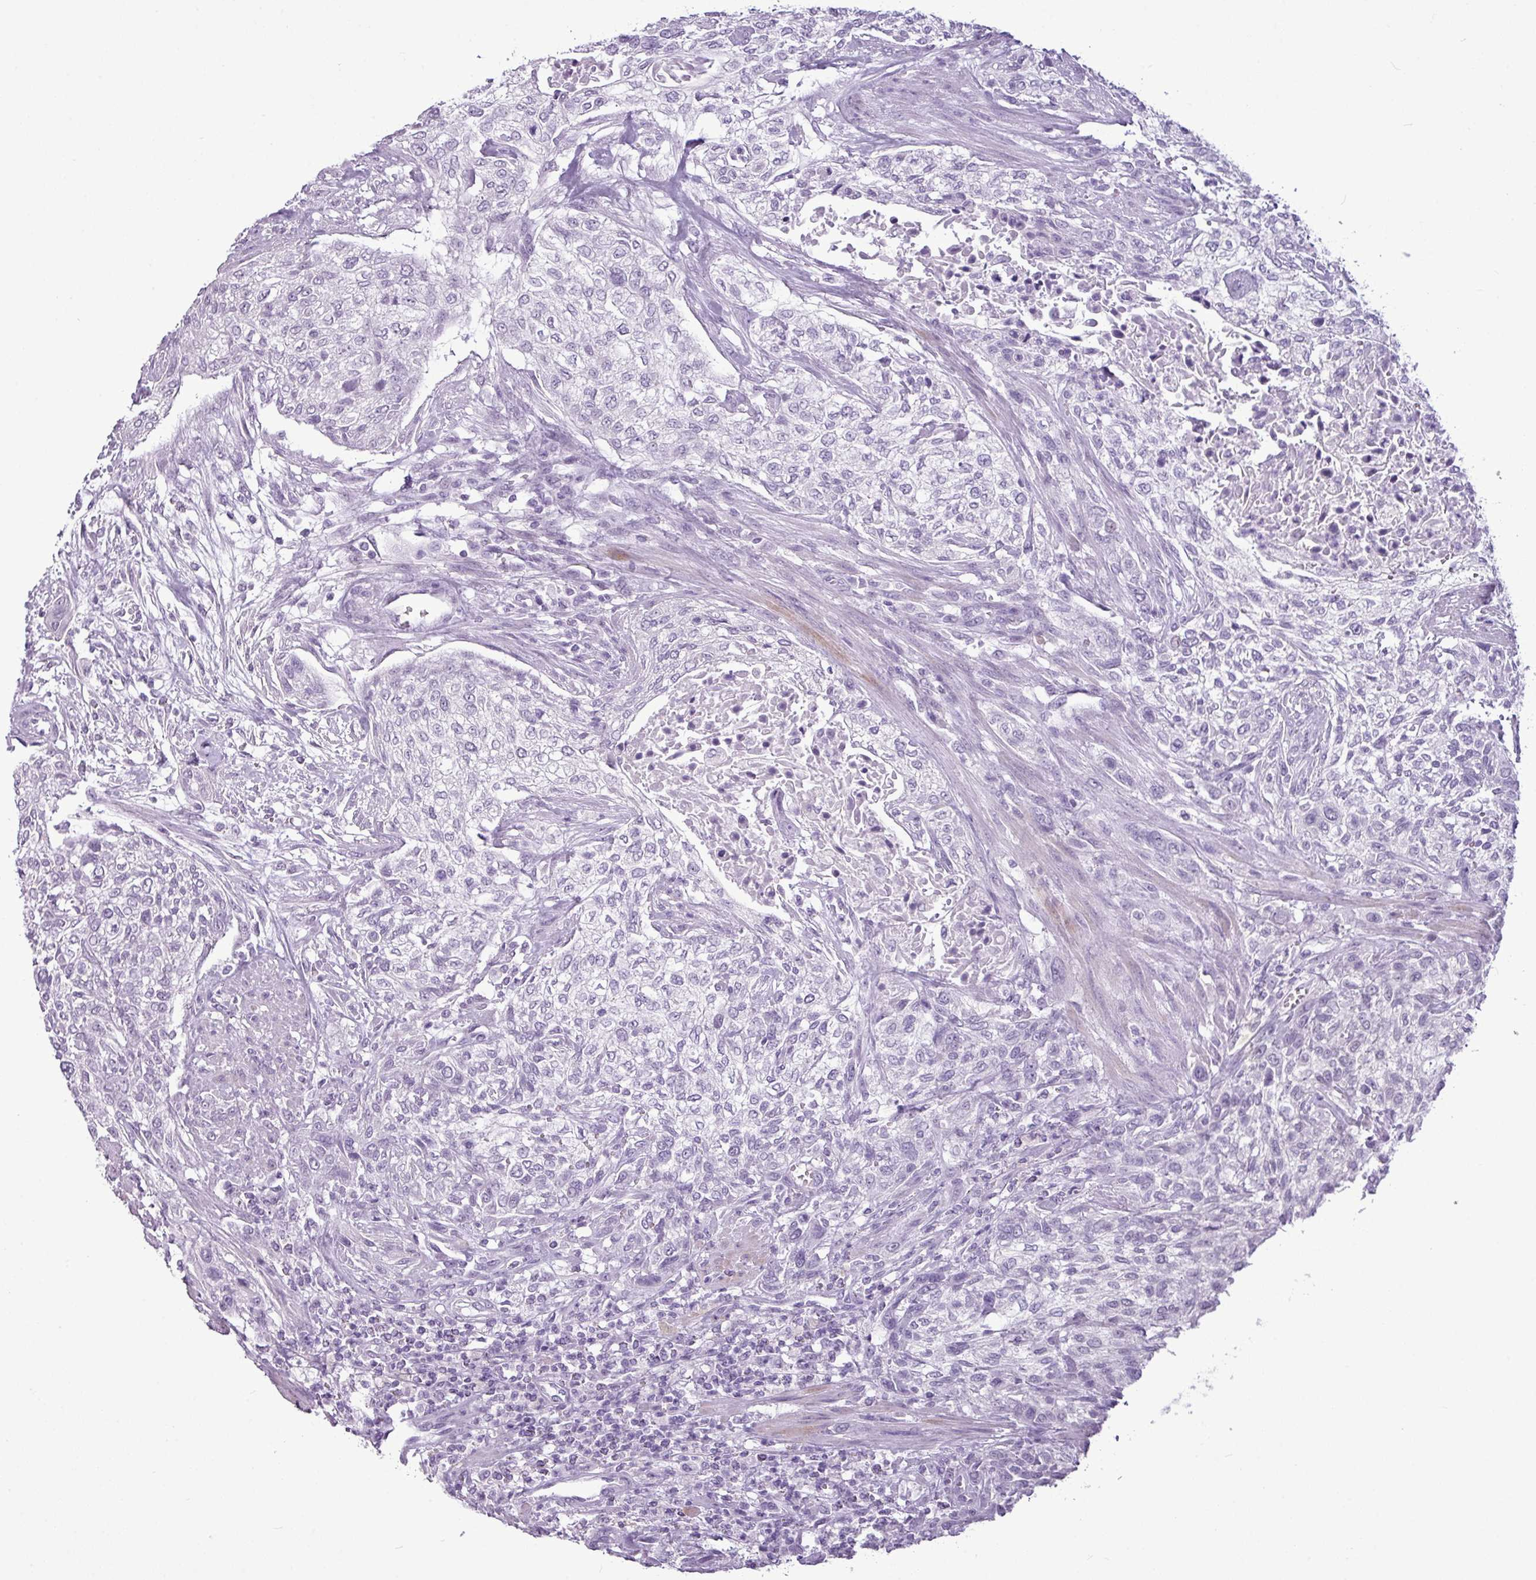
{"staining": {"intensity": "negative", "quantity": "none", "location": "none"}, "tissue": "urothelial cancer", "cell_type": "Tumor cells", "image_type": "cancer", "snomed": [{"axis": "morphology", "description": "Normal tissue, NOS"}, {"axis": "morphology", "description": "Urothelial carcinoma, NOS"}, {"axis": "topography", "description": "Urinary bladder"}, {"axis": "topography", "description": "Peripheral nerve tissue"}], "caption": "Immunohistochemical staining of urothelial cancer reveals no significant expression in tumor cells.", "gene": "AMY2A", "patient": {"sex": "male", "age": 35}}